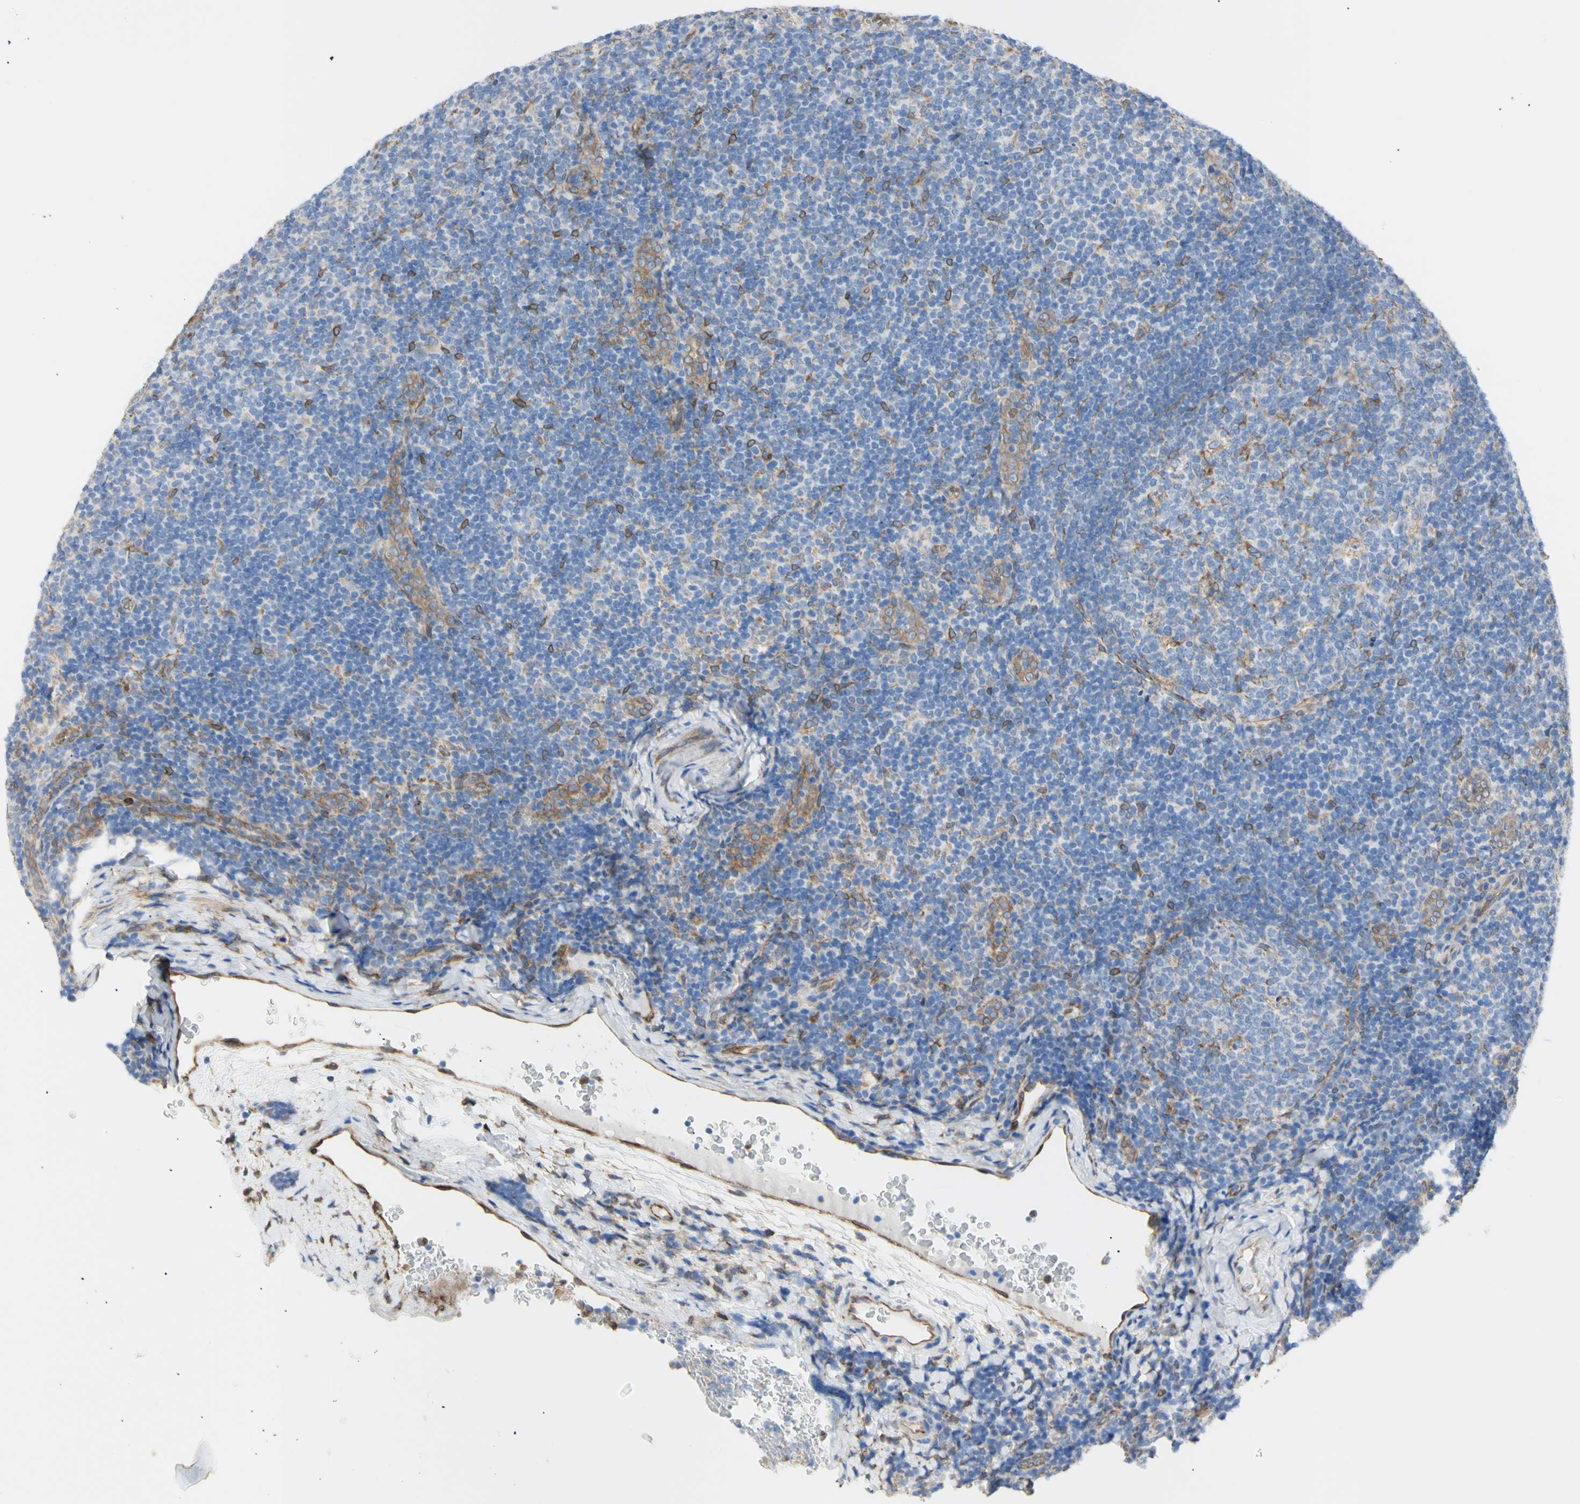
{"staining": {"intensity": "moderate", "quantity": "25%-75%", "location": "cytoplasmic/membranous"}, "tissue": "tonsil", "cell_type": "Germinal center cells", "image_type": "normal", "snomed": [{"axis": "morphology", "description": "Normal tissue, NOS"}, {"axis": "topography", "description": "Tonsil"}], "caption": "The micrograph exhibits staining of unremarkable tonsil, revealing moderate cytoplasmic/membranous protein positivity (brown color) within germinal center cells. The staining was performed using DAB to visualize the protein expression in brown, while the nuclei were stained in blue with hematoxylin (Magnification: 20x).", "gene": "ERLIN1", "patient": {"sex": "male", "age": 37}}